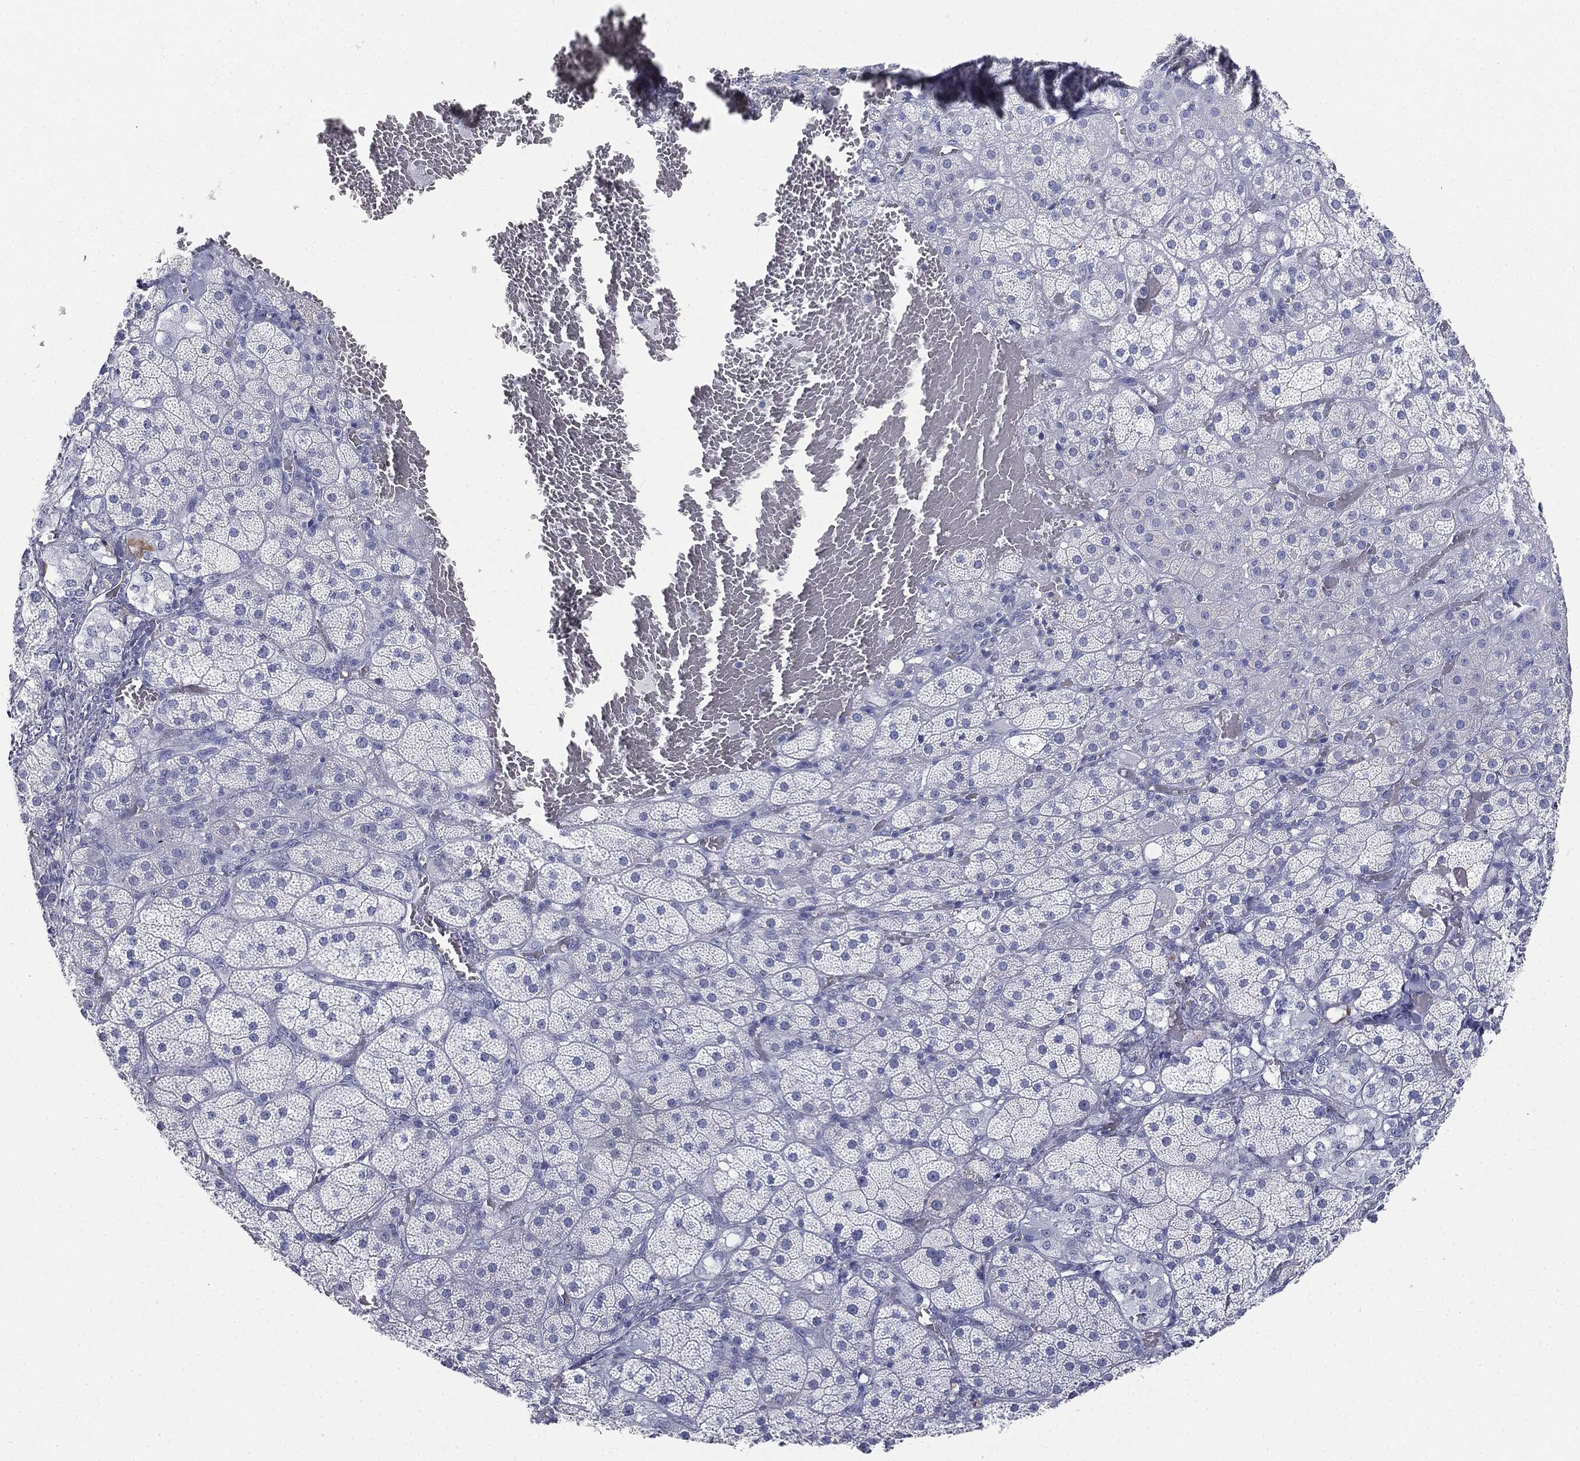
{"staining": {"intensity": "negative", "quantity": "none", "location": "none"}, "tissue": "adrenal gland", "cell_type": "Glandular cells", "image_type": "normal", "snomed": [{"axis": "morphology", "description": "Normal tissue, NOS"}, {"axis": "topography", "description": "Adrenal gland"}], "caption": "This is a micrograph of immunohistochemistry (IHC) staining of unremarkable adrenal gland, which shows no positivity in glandular cells.", "gene": "CUZD1", "patient": {"sex": "male", "age": 57}}